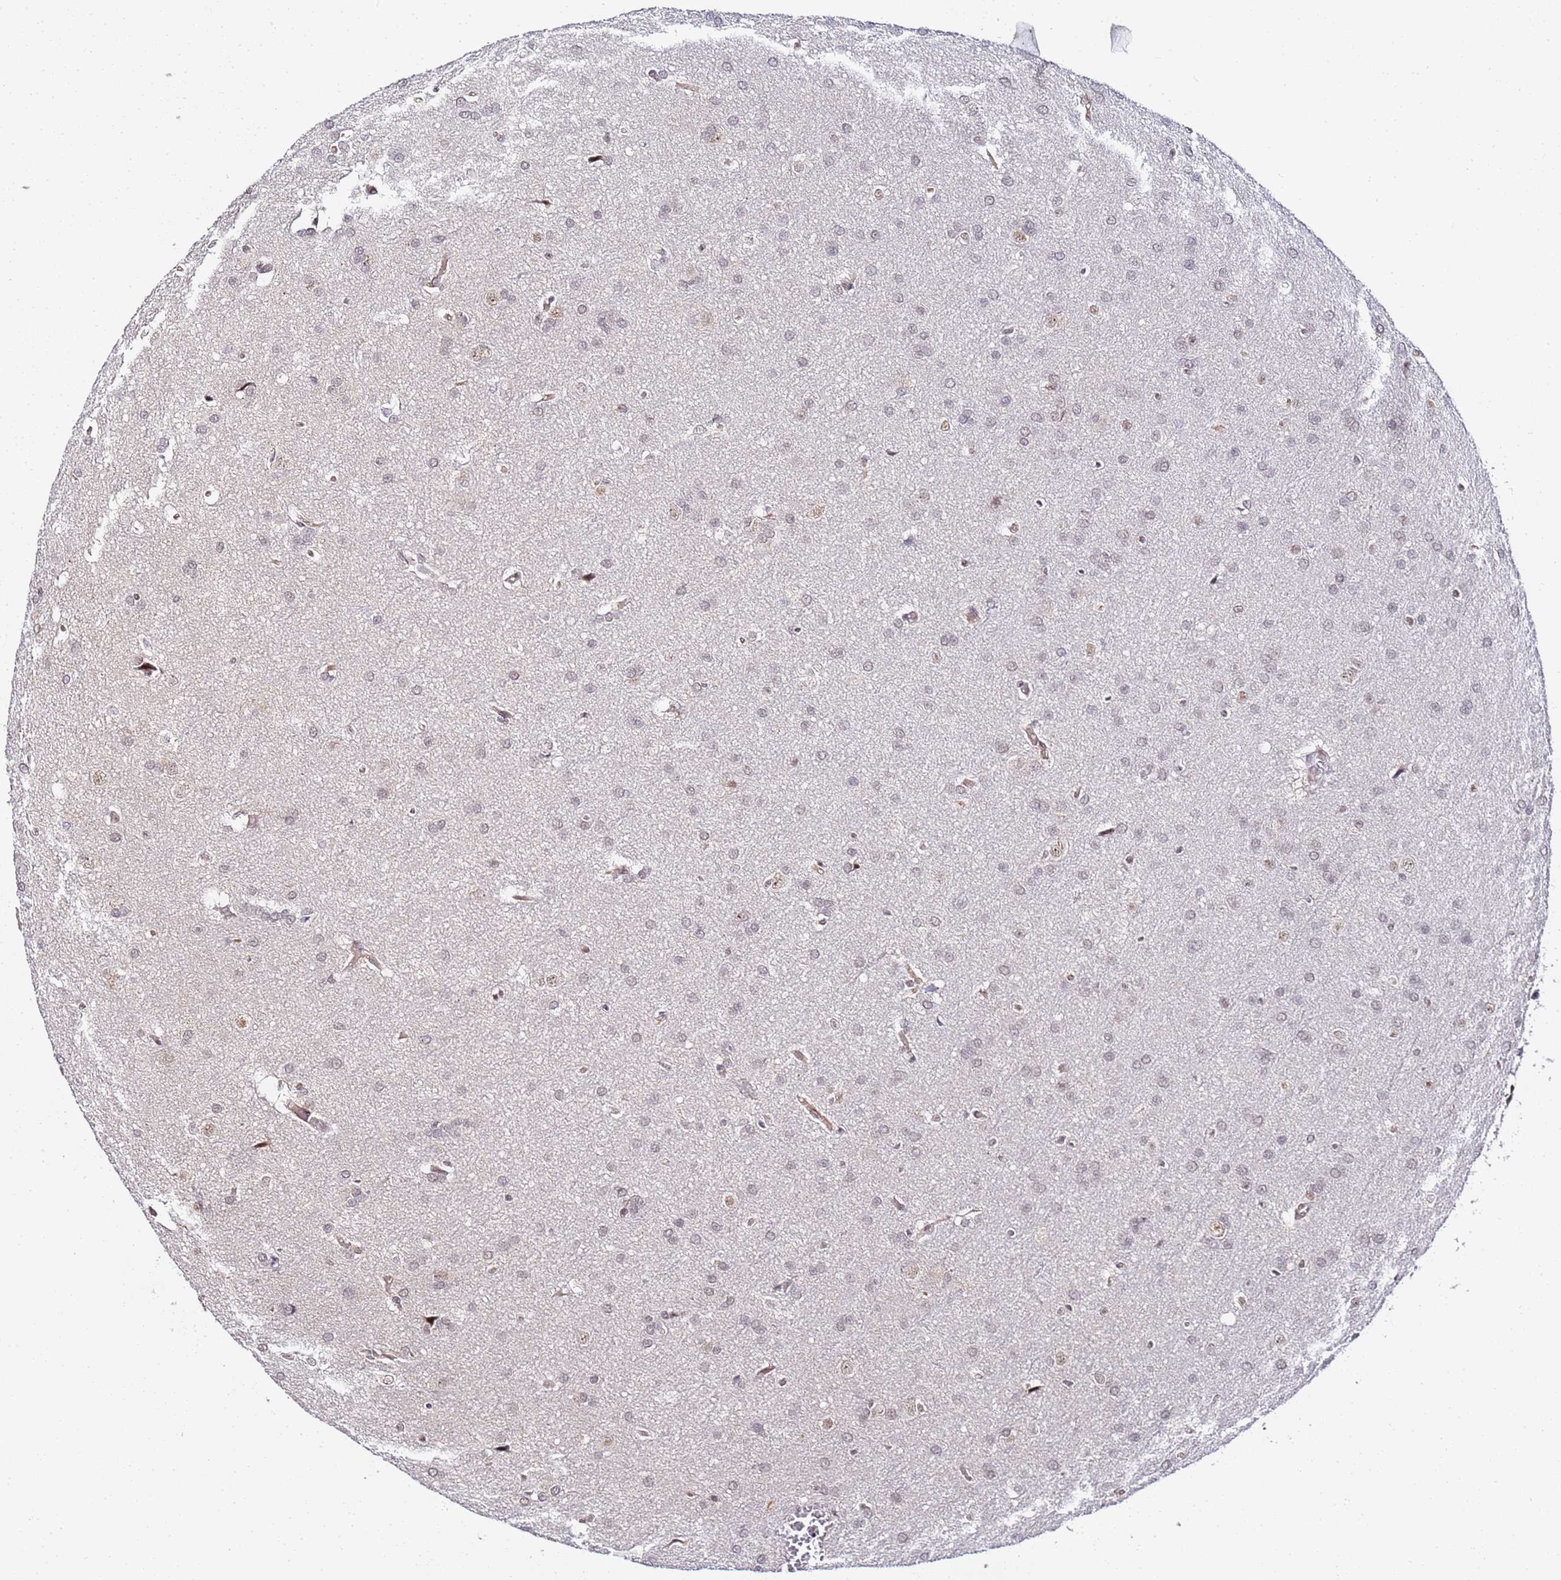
{"staining": {"intensity": "weak", "quantity": "<25%", "location": "nuclear"}, "tissue": "glioma", "cell_type": "Tumor cells", "image_type": "cancer", "snomed": [{"axis": "morphology", "description": "Glioma, malignant, Low grade"}, {"axis": "topography", "description": "Brain"}], "caption": "High power microscopy micrograph of an immunohistochemistry image of malignant glioma (low-grade), revealing no significant staining in tumor cells.", "gene": "LSM3", "patient": {"sex": "female", "age": 32}}